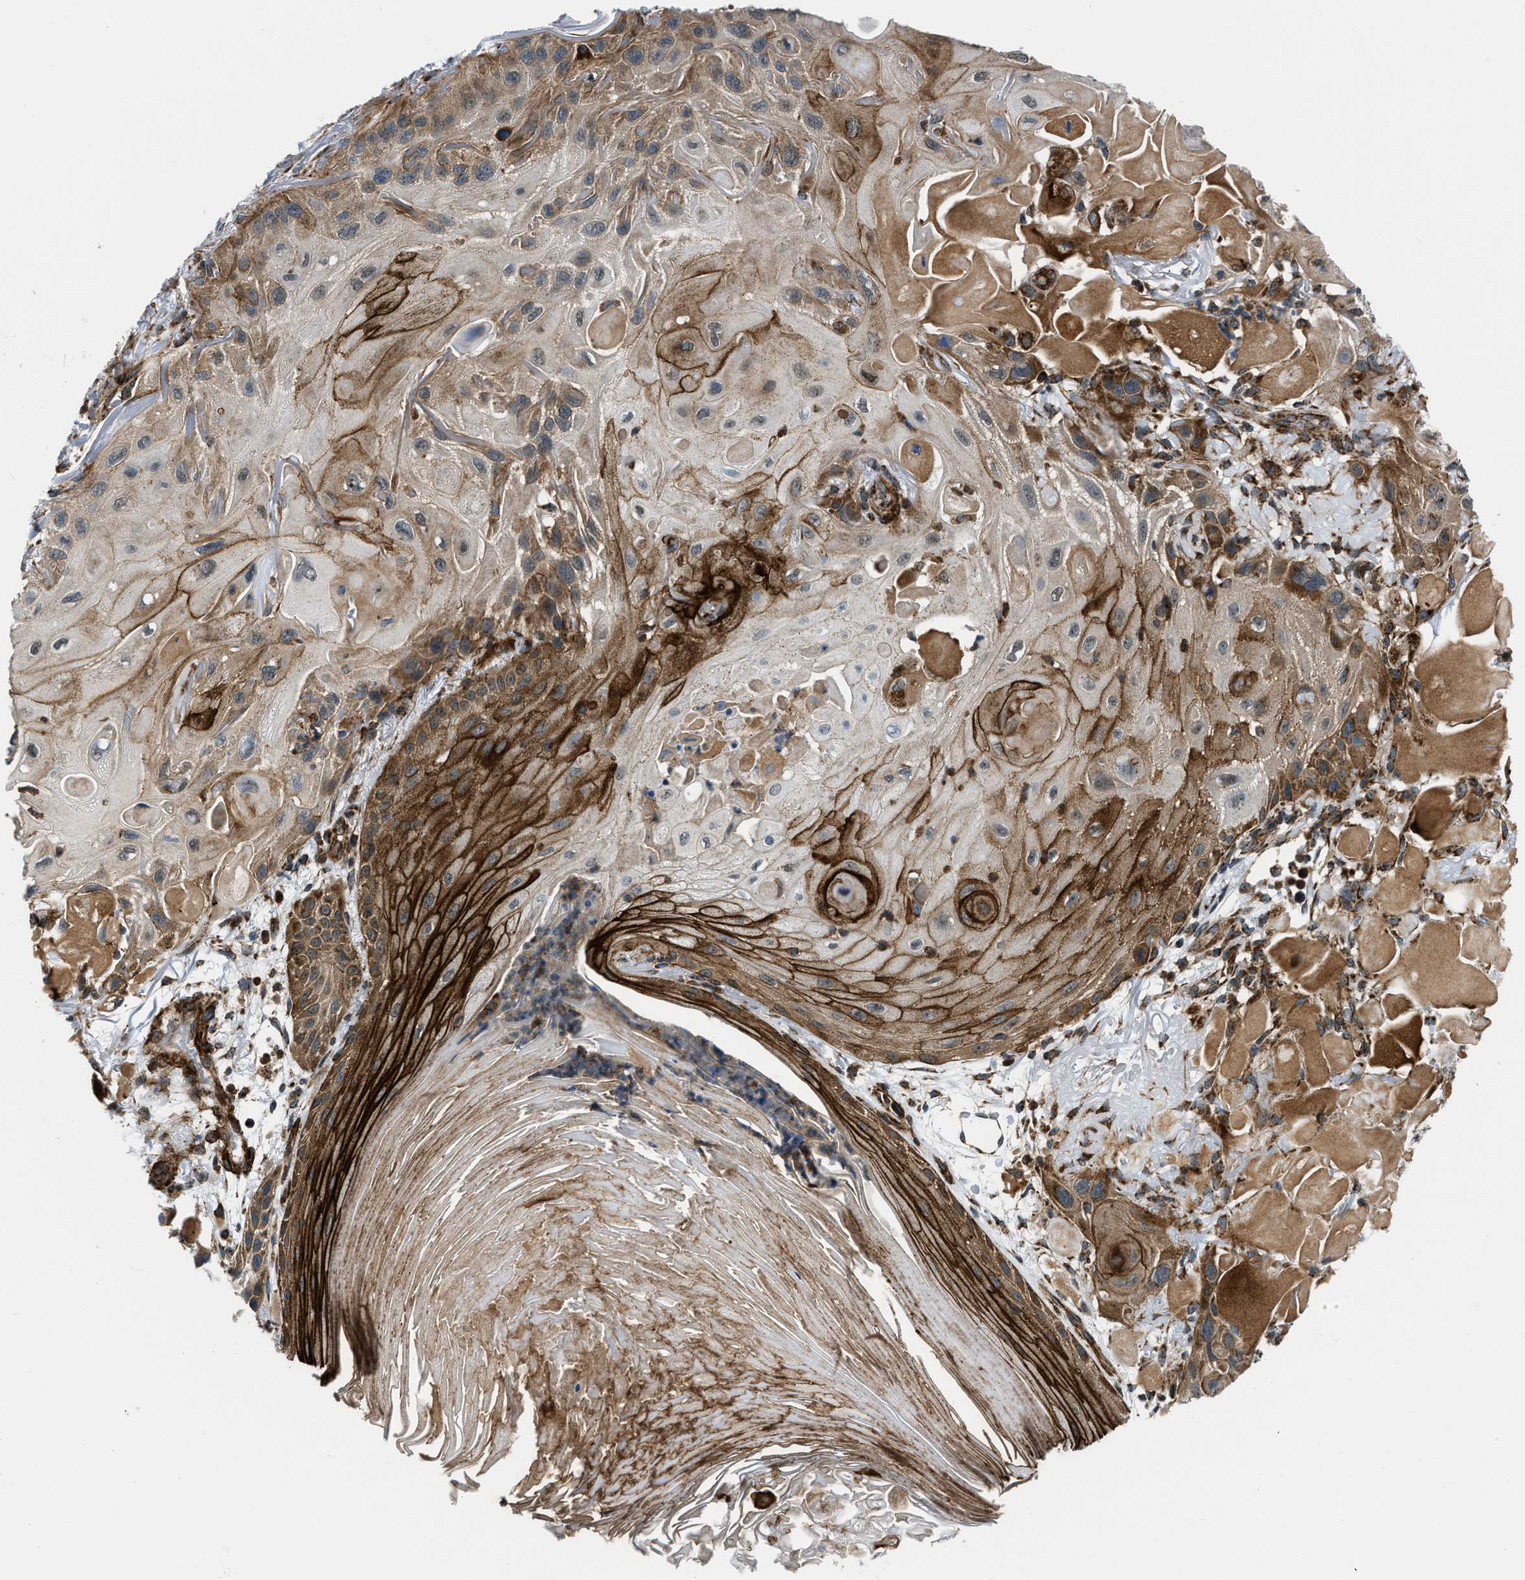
{"staining": {"intensity": "moderate", "quantity": ">75%", "location": "cytoplasmic/membranous"}, "tissue": "skin cancer", "cell_type": "Tumor cells", "image_type": "cancer", "snomed": [{"axis": "morphology", "description": "Squamous cell carcinoma, NOS"}, {"axis": "topography", "description": "Skin"}], "caption": "Immunohistochemistry (IHC) of skin cancer (squamous cell carcinoma) reveals medium levels of moderate cytoplasmic/membranous expression in about >75% of tumor cells.", "gene": "GSDME", "patient": {"sex": "female", "age": 77}}